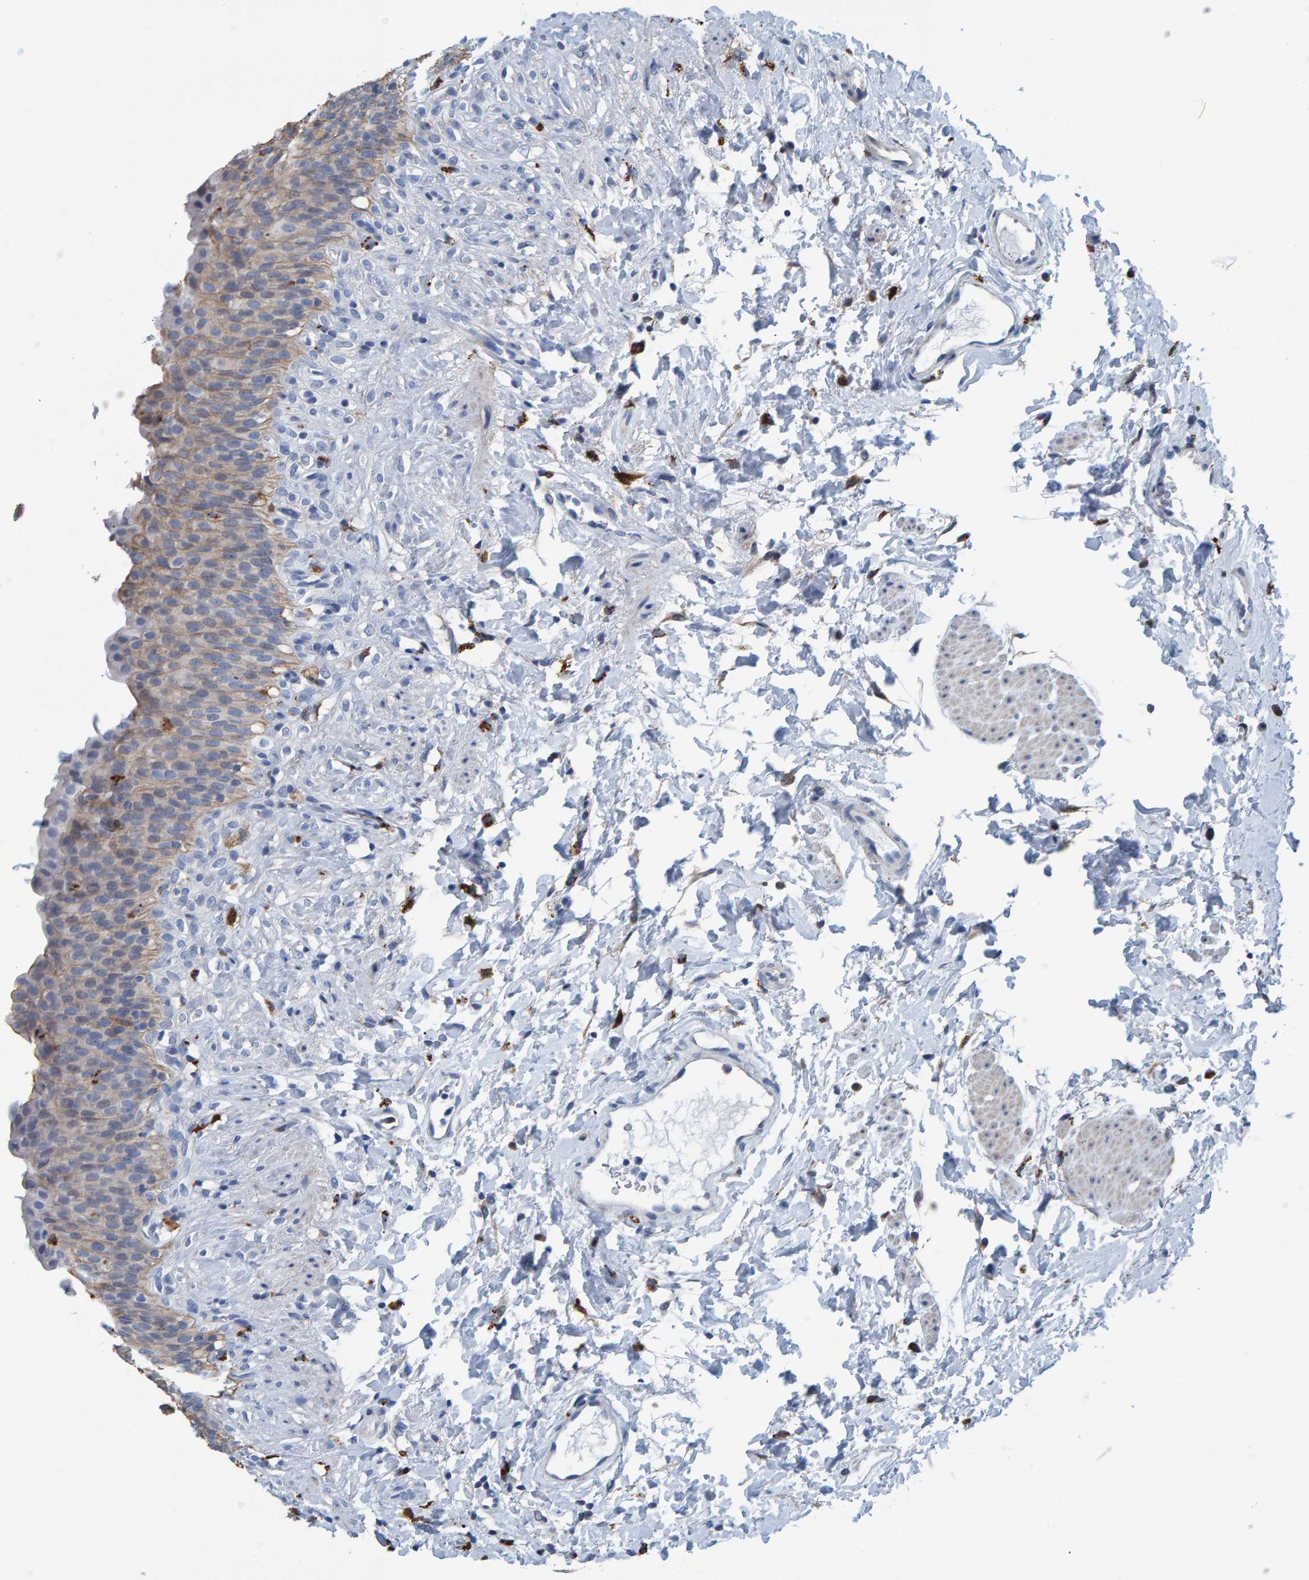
{"staining": {"intensity": "weak", "quantity": "25%-75%", "location": "cytoplasmic/membranous"}, "tissue": "urinary bladder", "cell_type": "Urothelial cells", "image_type": "normal", "snomed": [{"axis": "morphology", "description": "Normal tissue, NOS"}, {"axis": "topography", "description": "Urinary bladder"}], "caption": "Weak cytoplasmic/membranous positivity is seen in approximately 25%-75% of urothelial cells in normal urinary bladder. The staining was performed using DAB (3,3'-diaminobenzidine) to visualize the protein expression in brown, while the nuclei were stained in blue with hematoxylin (Magnification: 20x).", "gene": "IDO1", "patient": {"sex": "female", "age": 79}}